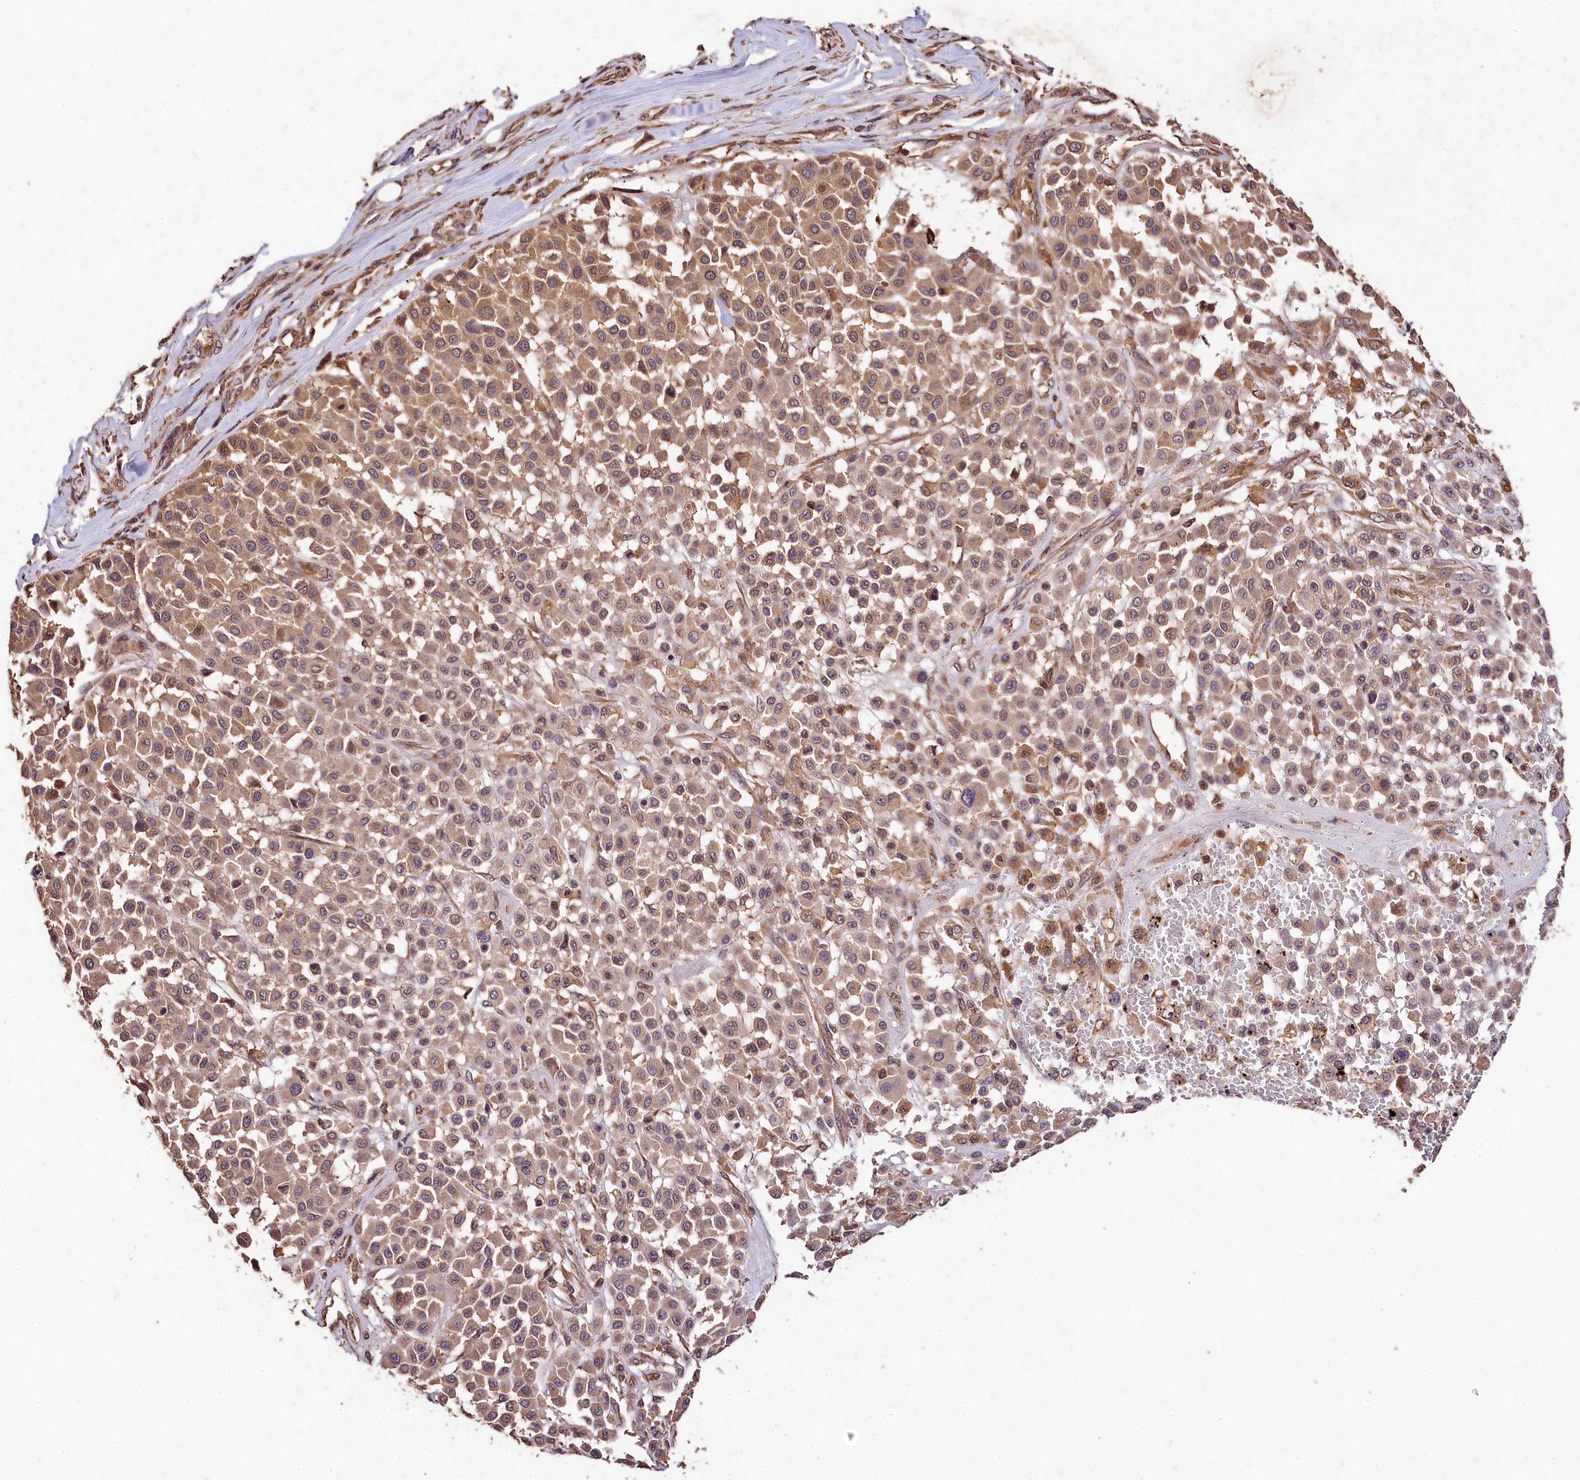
{"staining": {"intensity": "weak", "quantity": "25%-75%", "location": "cytoplasmic/membranous"}, "tissue": "melanoma", "cell_type": "Tumor cells", "image_type": "cancer", "snomed": [{"axis": "morphology", "description": "Malignant melanoma, Metastatic site"}, {"axis": "topography", "description": "Soft tissue"}], "caption": "Malignant melanoma (metastatic site) stained with a protein marker demonstrates weak staining in tumor cells.", "gene": "KPTN", "patient": {"sex": "male", "age": 41}}